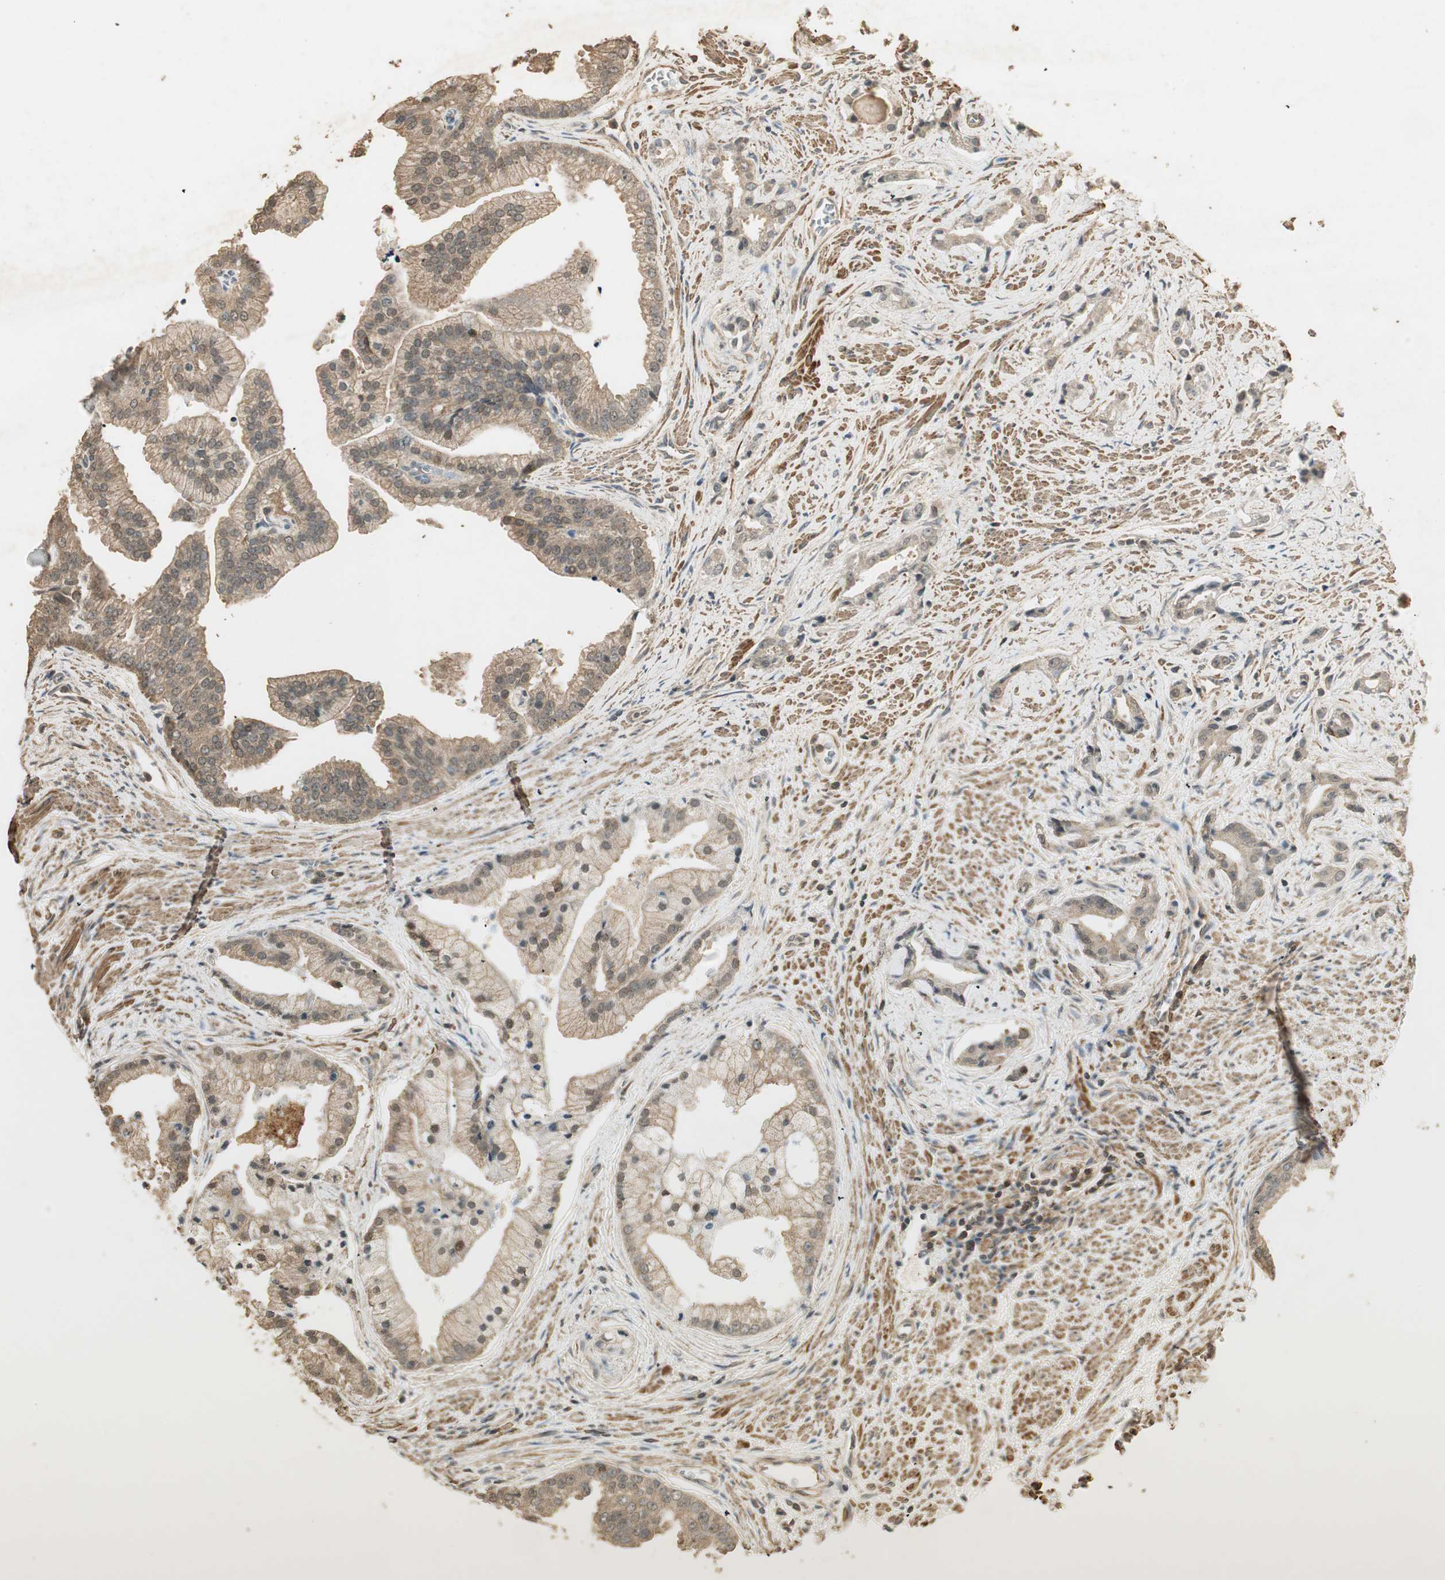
{"staining": {"intensity": "moderate", "quantity": "25%-75%", "location": "cytoplasmic/membranous"}, "tissue": "prostate cancer", "cell_type": "Tumor cells", "image_type": "cancer", "snomed": [{"axis": "morphology", "description": "Adenocarcinoma, High grade"}, {"axis": "topography", "description": "Prostate"}], "caption": "Immunohistochemical staining of prostate cancer shows medium levels of moderate cytoplasmic/membranous staining in approximately 25%-75% of tumor cells. (DAB IHC with brightfield microscopy, high magnification).", "gene": "USP2", "patient": {"sex": "male", "age": 67}}